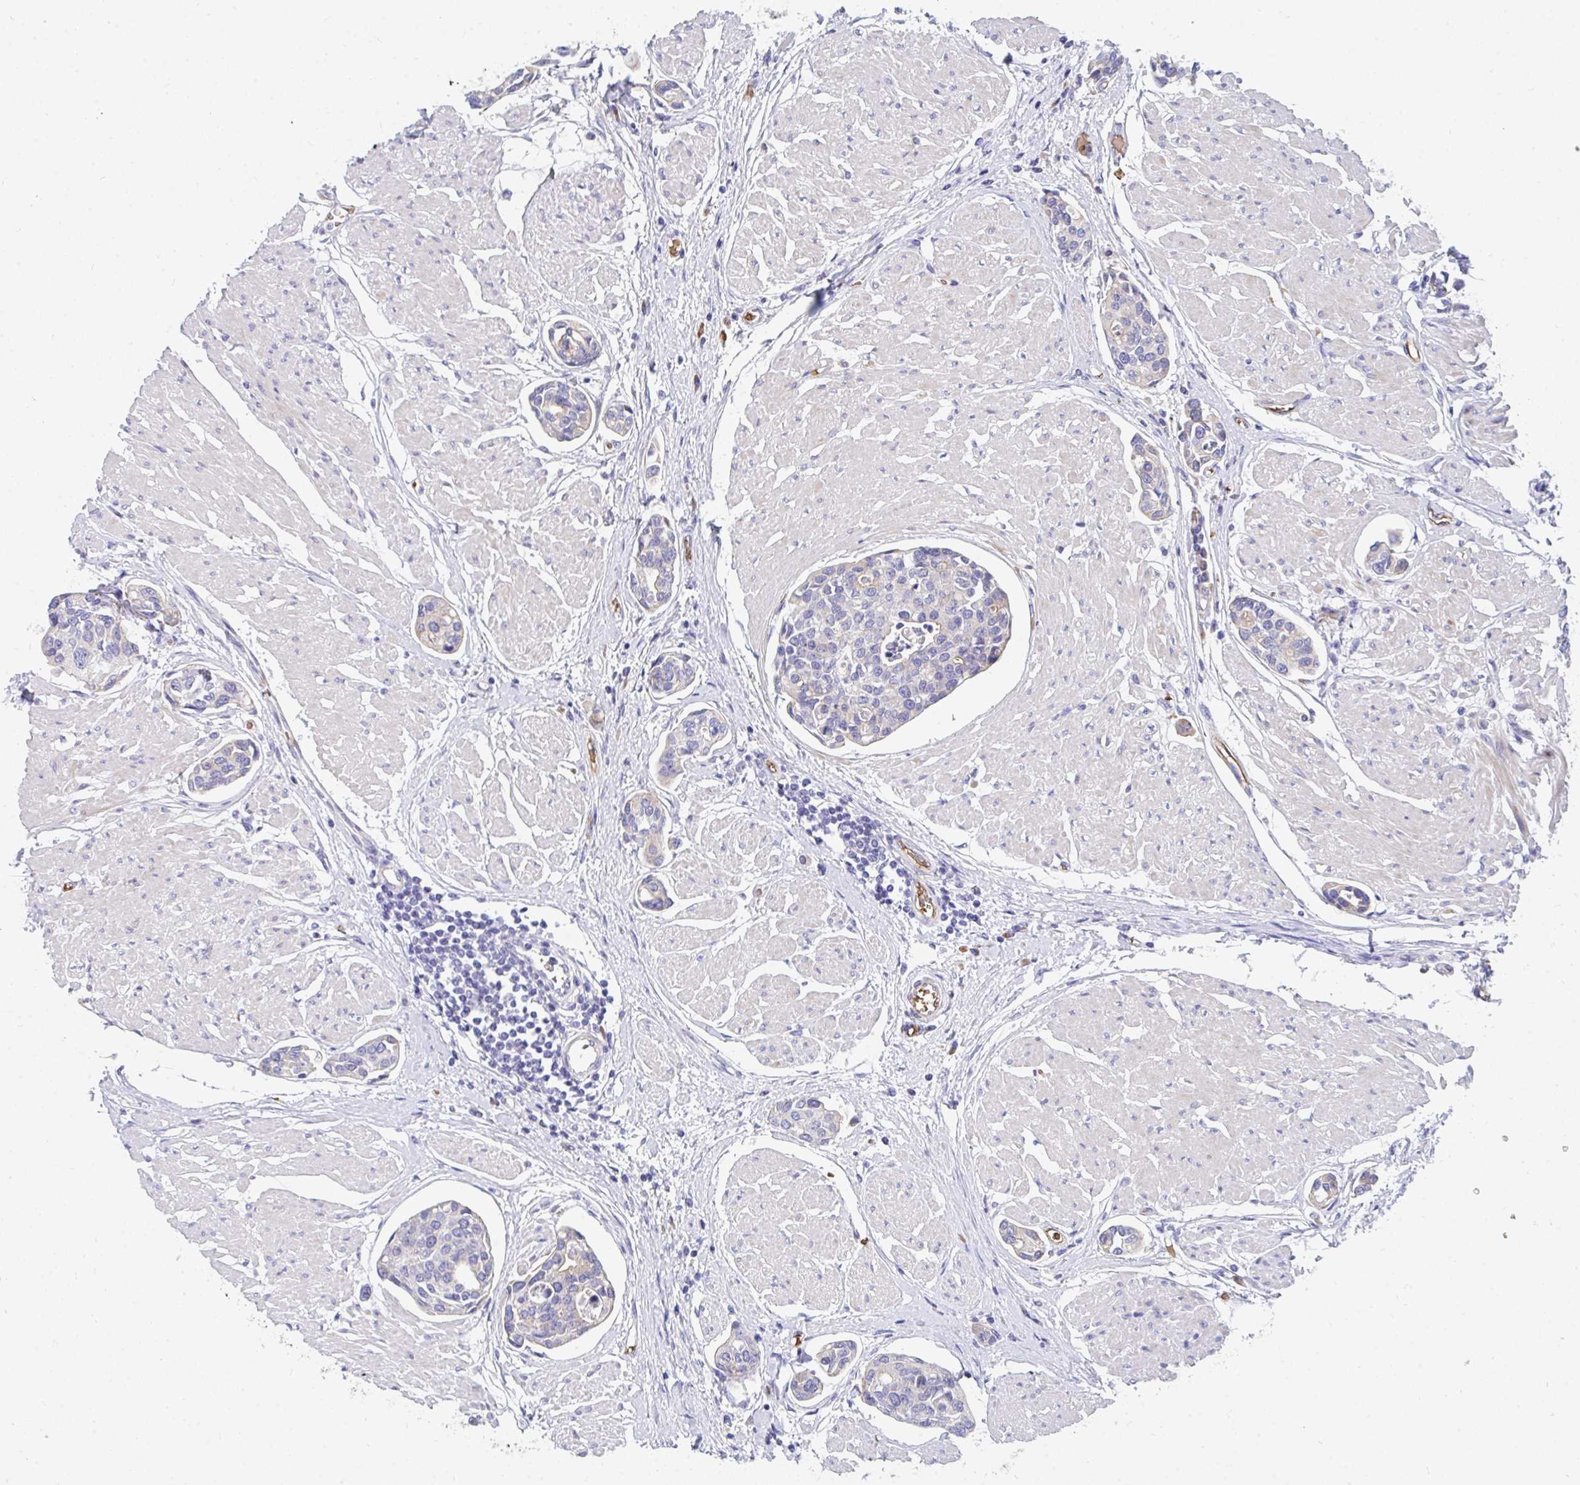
{"staining": {"intensity": "negative", "quantity": "none", "location": "none"}, "tissue": "urothelial cancer", "cell_type": "Tumor cells", "image_type": "cancer", "snomed": [{"axis": "morphology", "description": "Urothelial carcinoma, High grade"}, {"axis": "topography", "description": "Urinary bladder"}], "caption": "A high-resolution micrograph shows immunohistochemistry staining of urothelial cancer, which exhibits no significant expression in tumor cells.", "gene": "MROH2B", "patient": {"sex": "male", "age": 78}}